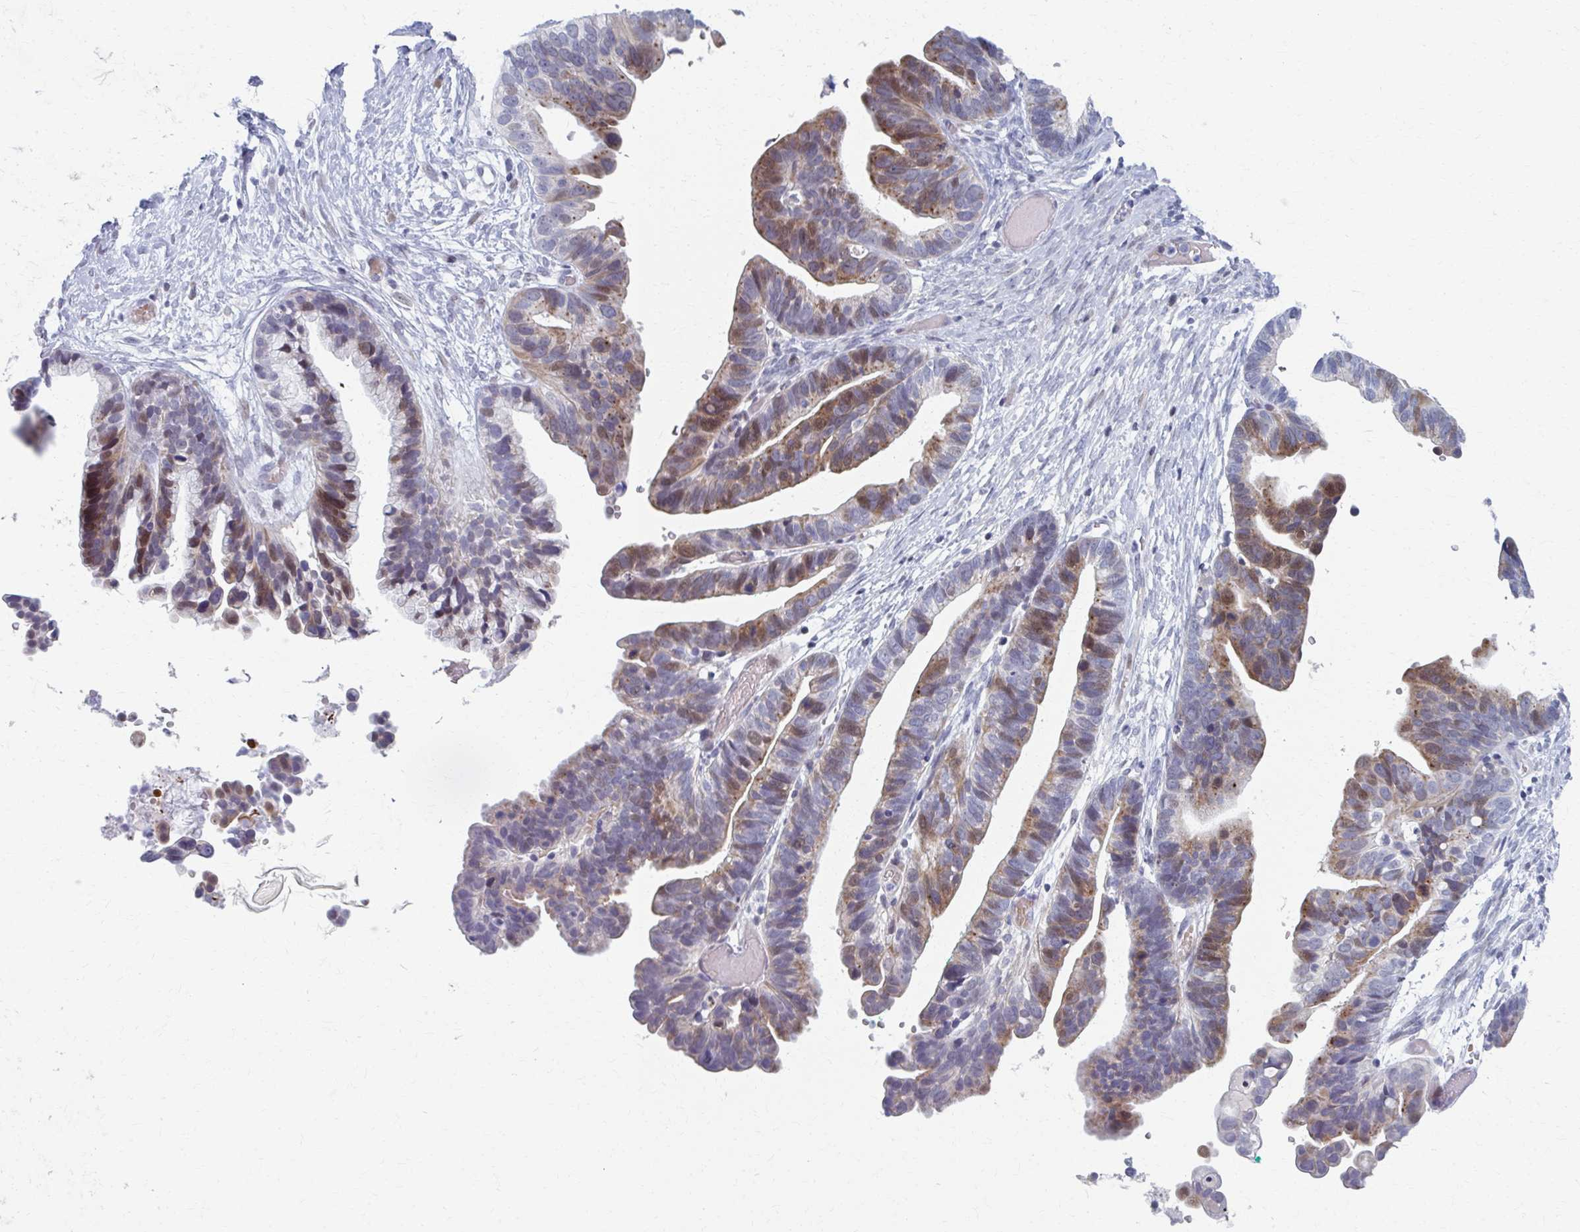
{"staining": {"intensity": "moderate", "quantity": "25%-75%", "location": "cytoplasmic/membranous,nuclear"}, "tissue": "ovarian cancer", "cell_type": "Tumor cells", "image_type": "cancer", "snomed": [{"axis": "morphology", "description": "Cystadenocarcinoma, serous, NOS"}, {"axis": "topography", "description": "Ovary"}], "caption": "This is a histology image of immunohistochemistry staining of ovarian serous cystadenocarcinoma, which shows moderate positivity in the cytoplasmic/membranous and nuclear of tumor cells.", "gene": "ABHD16B", "patient": {"sex": "female", "age": 56}}